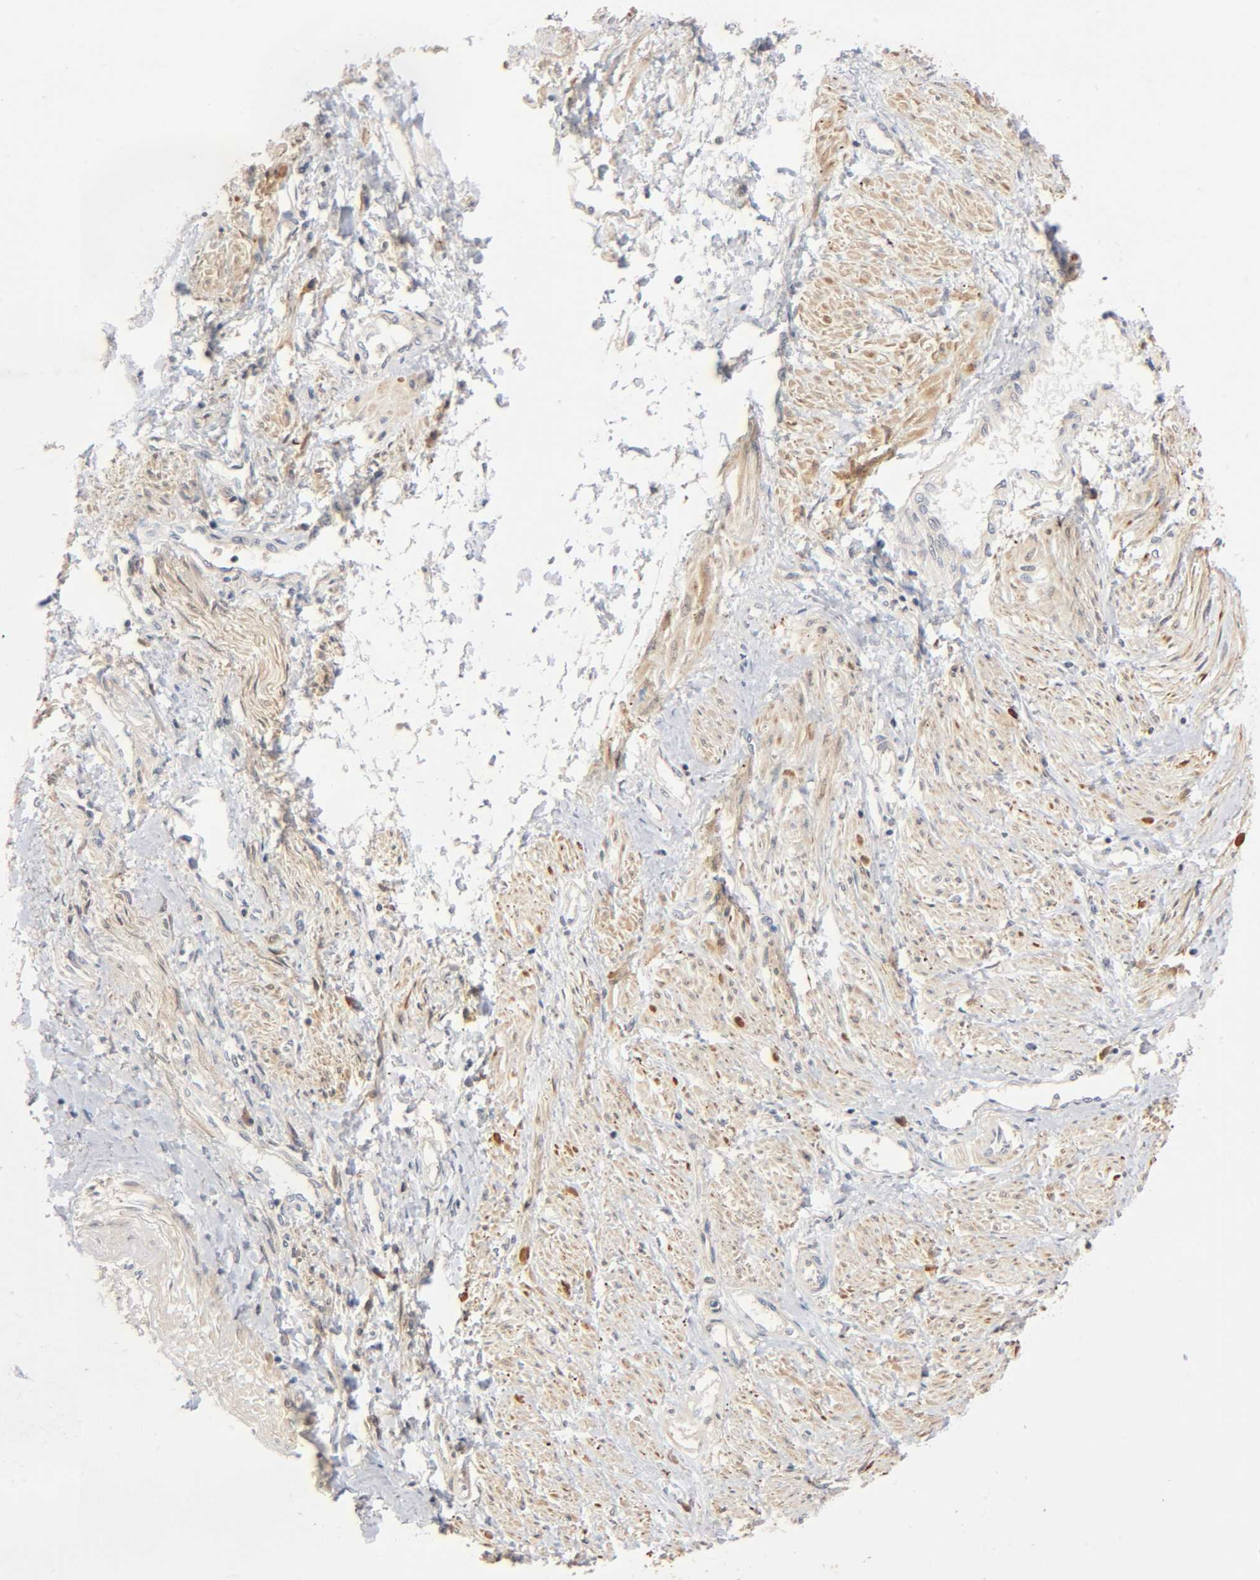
{"staining": {"intensity": "moderate", "quantity": ">75%", "location": "cytoplasmic/membranous"}, "tissue": "smooth muscle", "cell_type": "Smooth muscle cells", "image_type": "normal", "snomed": [{"axis": "morphology", "description": "Normal tissue, NOS"}, {"axis": "topography", "description": "Smooth muscle"}, {"axis": "topography", "description": "Uterus"}], "caption": "DAB (3,3'-diaminobenzidine) immunohistochemical staining of benign smooth muscle exhibits moderate cytoplasmic/membranous protein expression in approximately >75% of smooth muscle cells.", "gene": "CPB2", "patient": {"sex": "female", "age": 39}}